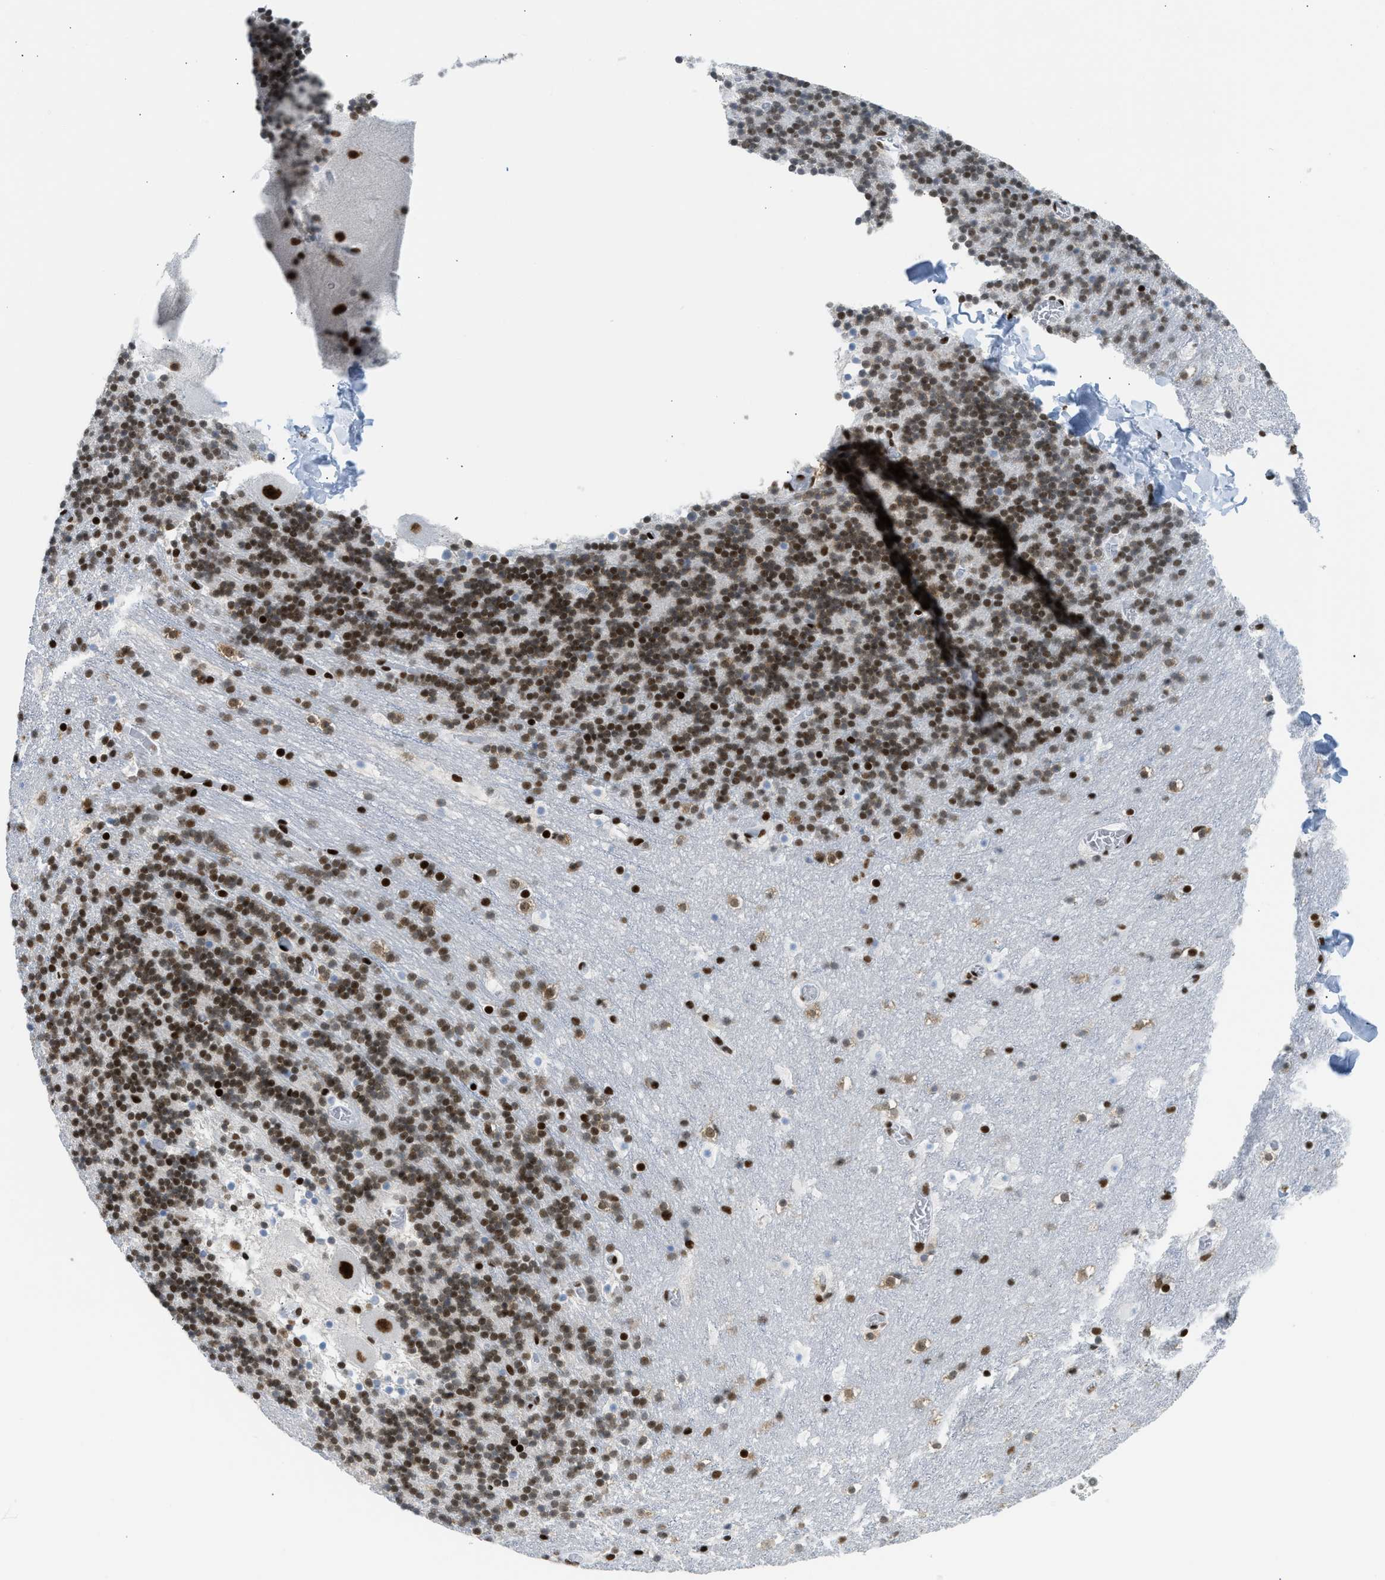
{"staining": {"intensity": "strong", "quantity": ">75%", "location": "nuclear"}, "tissue": "cerebellum", "cell_type": "Cells in granular layer", "image_type": "normal", "snomed": [{"axis": "morphology", "description": "Normal tissue, NOS"}, {"axis": "topography", "description": "Cerebellum"}], "caption": "The photomicrograph reveals immunohistochemical staining of normal cerebellum. There is strong nuclear expression is seen in approximately >75% of cells in granular layer.", "gene": "PIF1", "patient": {"sex": "male", "age": 45}}